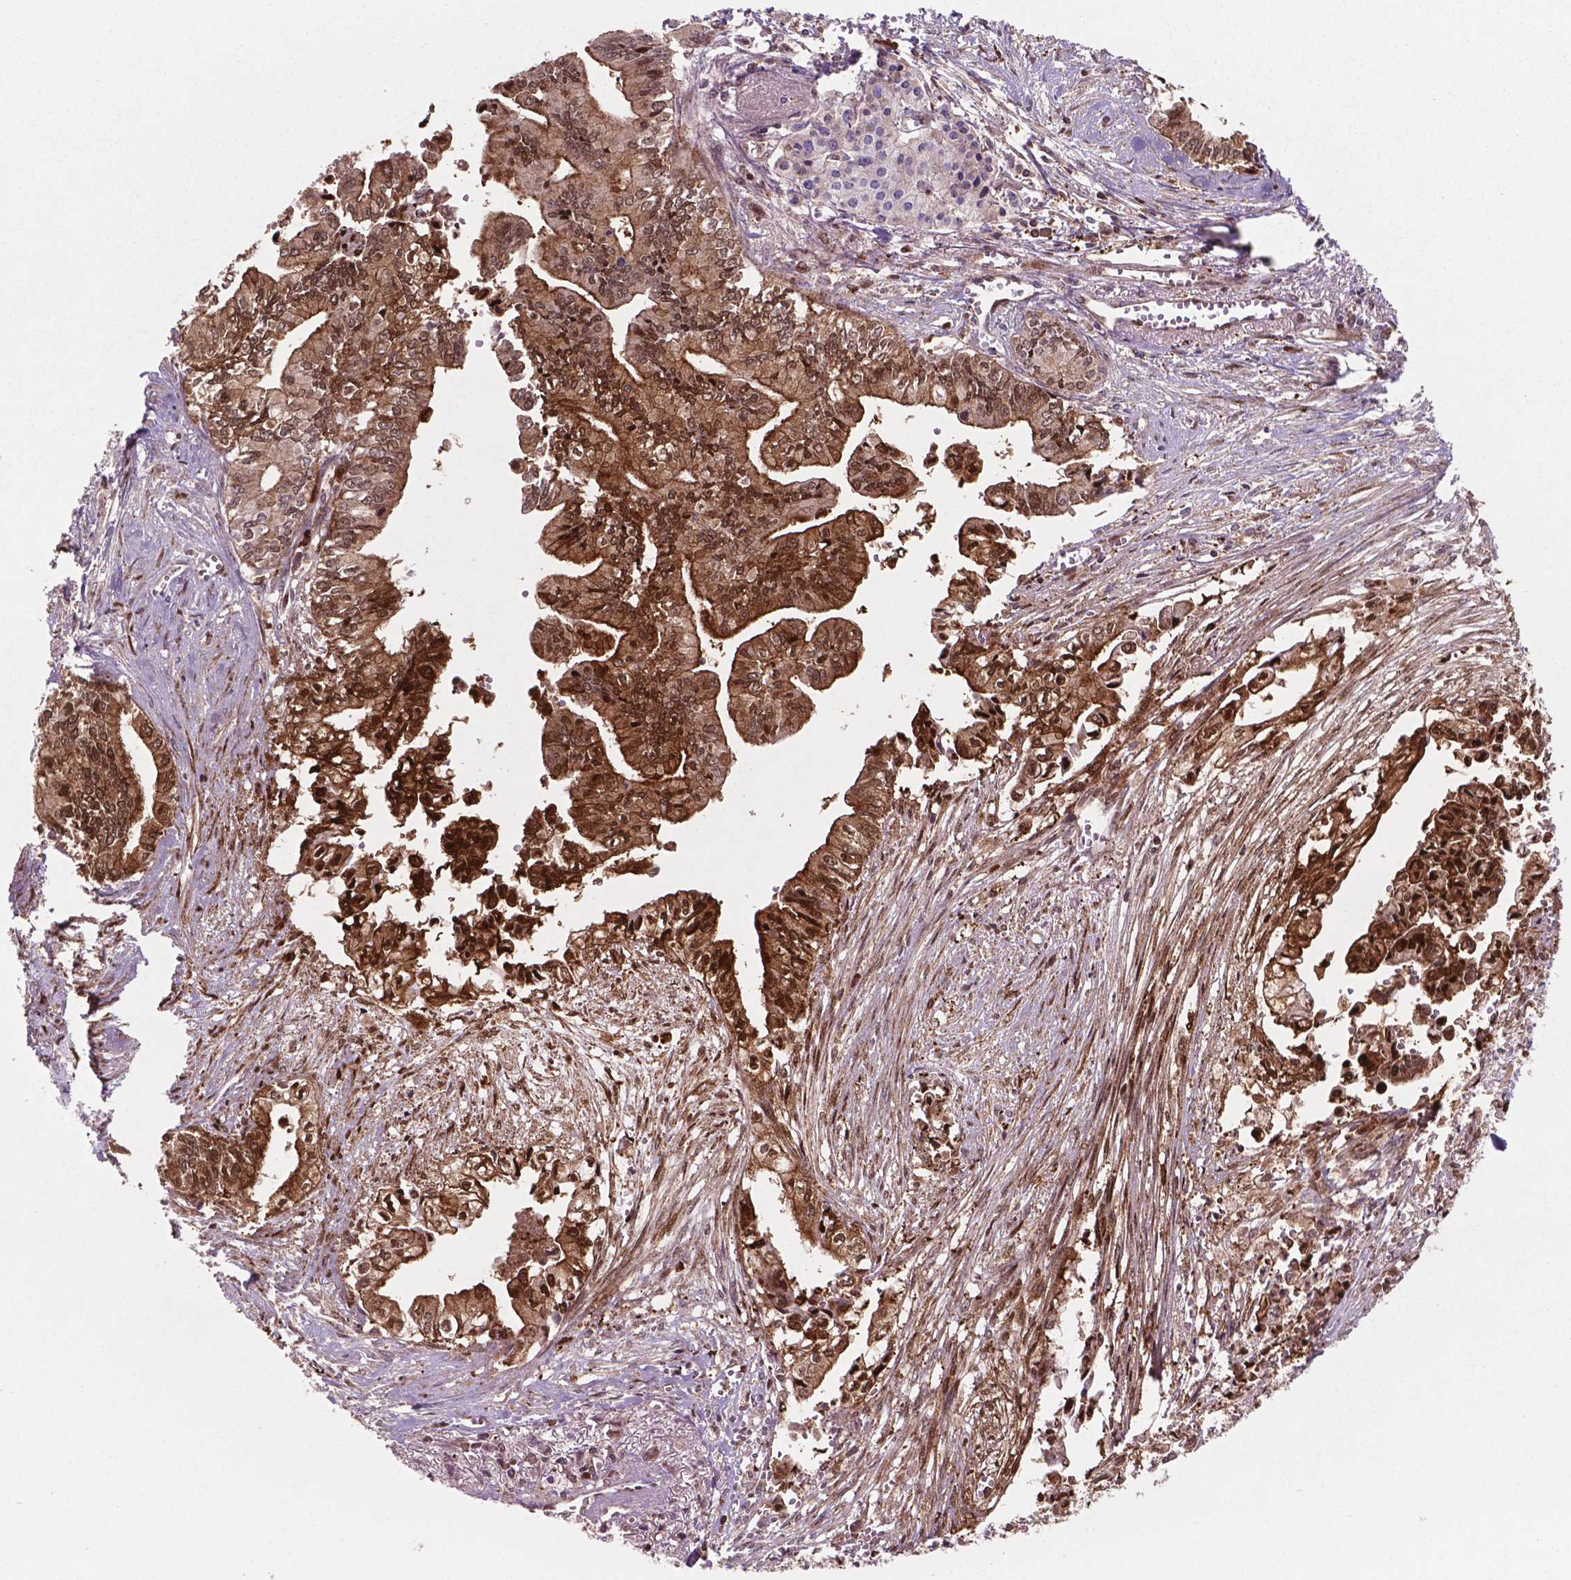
{"staining": {"intensity": "strong", "quantity": ">75%", "location": "cytoplasmic/membranous,nuclear"}, "tissue": "pancreatic cancer", "cell_type": "Tumor cells", "image_type": "cancer", "snomed": [{"axis": "morphology", "description": "Adenocarcinoma, NOS"}, {"axis": "topography", "description": "Pancreas"}], "caption": "Immunohistochemistry (IHC) image of neoplastic tissue: human pancreatic cancer stained using immunohistochemistry (IHC) reveals high levels of strong protein expression localized specifically in the cytoplasmic/membranous and nuclear of tumor cells, appearing as a cytoplasmic/membranous and nuclear brown color.", "gene": "LDHA", "patient": {"sex": "female", "age": 61}}